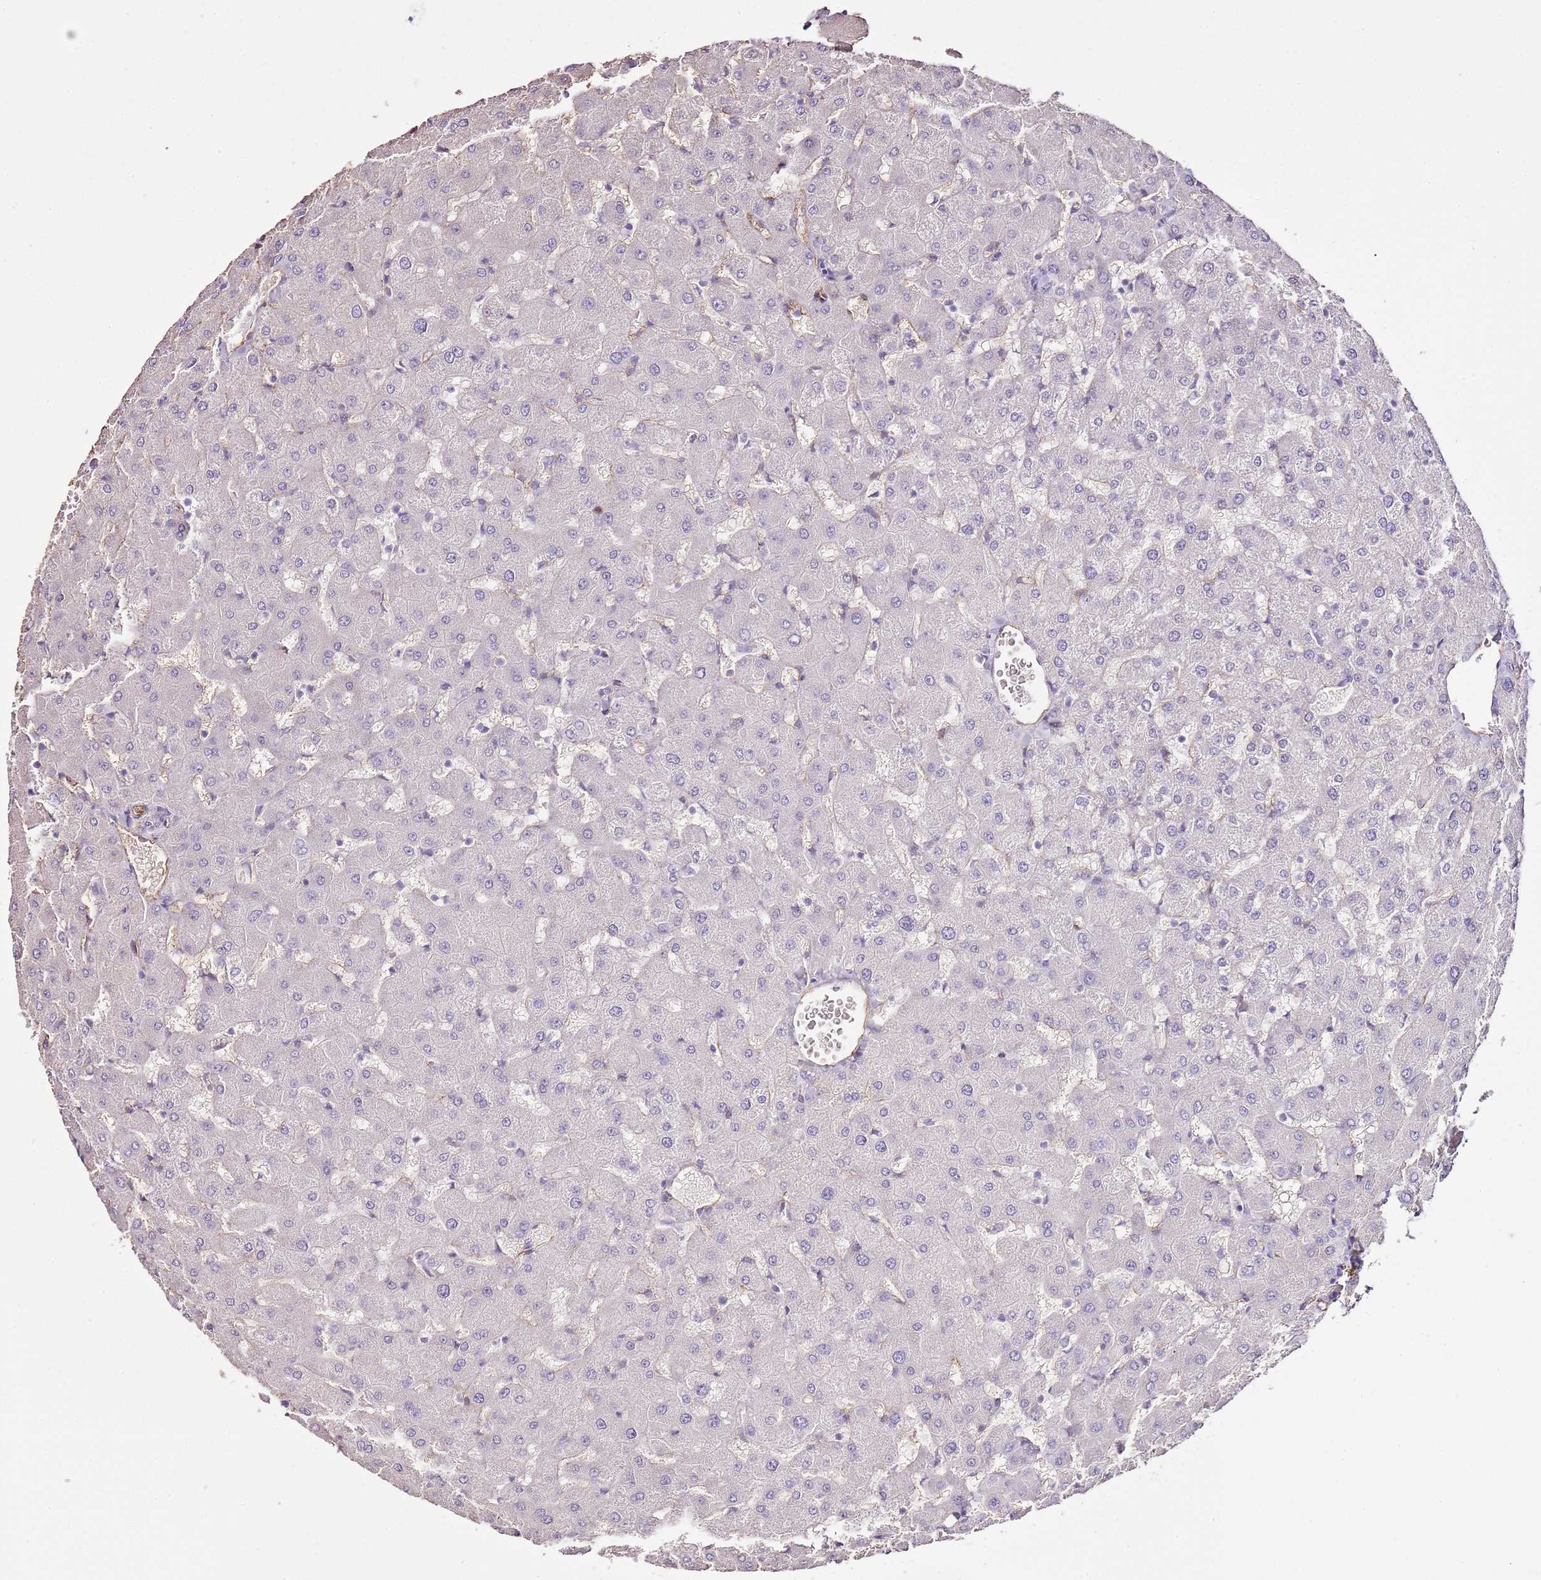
{"staining": {"intensity": "negative", "quantity": "none", "location": "none"}, "tissue": "liver", "cell_type": "Cholangiocytes", "image_type": "normal", "snomed": [{"axis": "morphology", "description": "Normal tissue, NOS"}, {"axis": "topography", "description": "Liver"}], "caption": "Cholangiocytes are negative for brown protein staining in unremarkable liver. The staining was performed using DAB to visualize the protein expression in brown, while the nuclei were stained in blue with hematoxylin (Magnification: 20x).", "gene": "CTDSPL", "patient": {"sex": "female", "age": 63}}